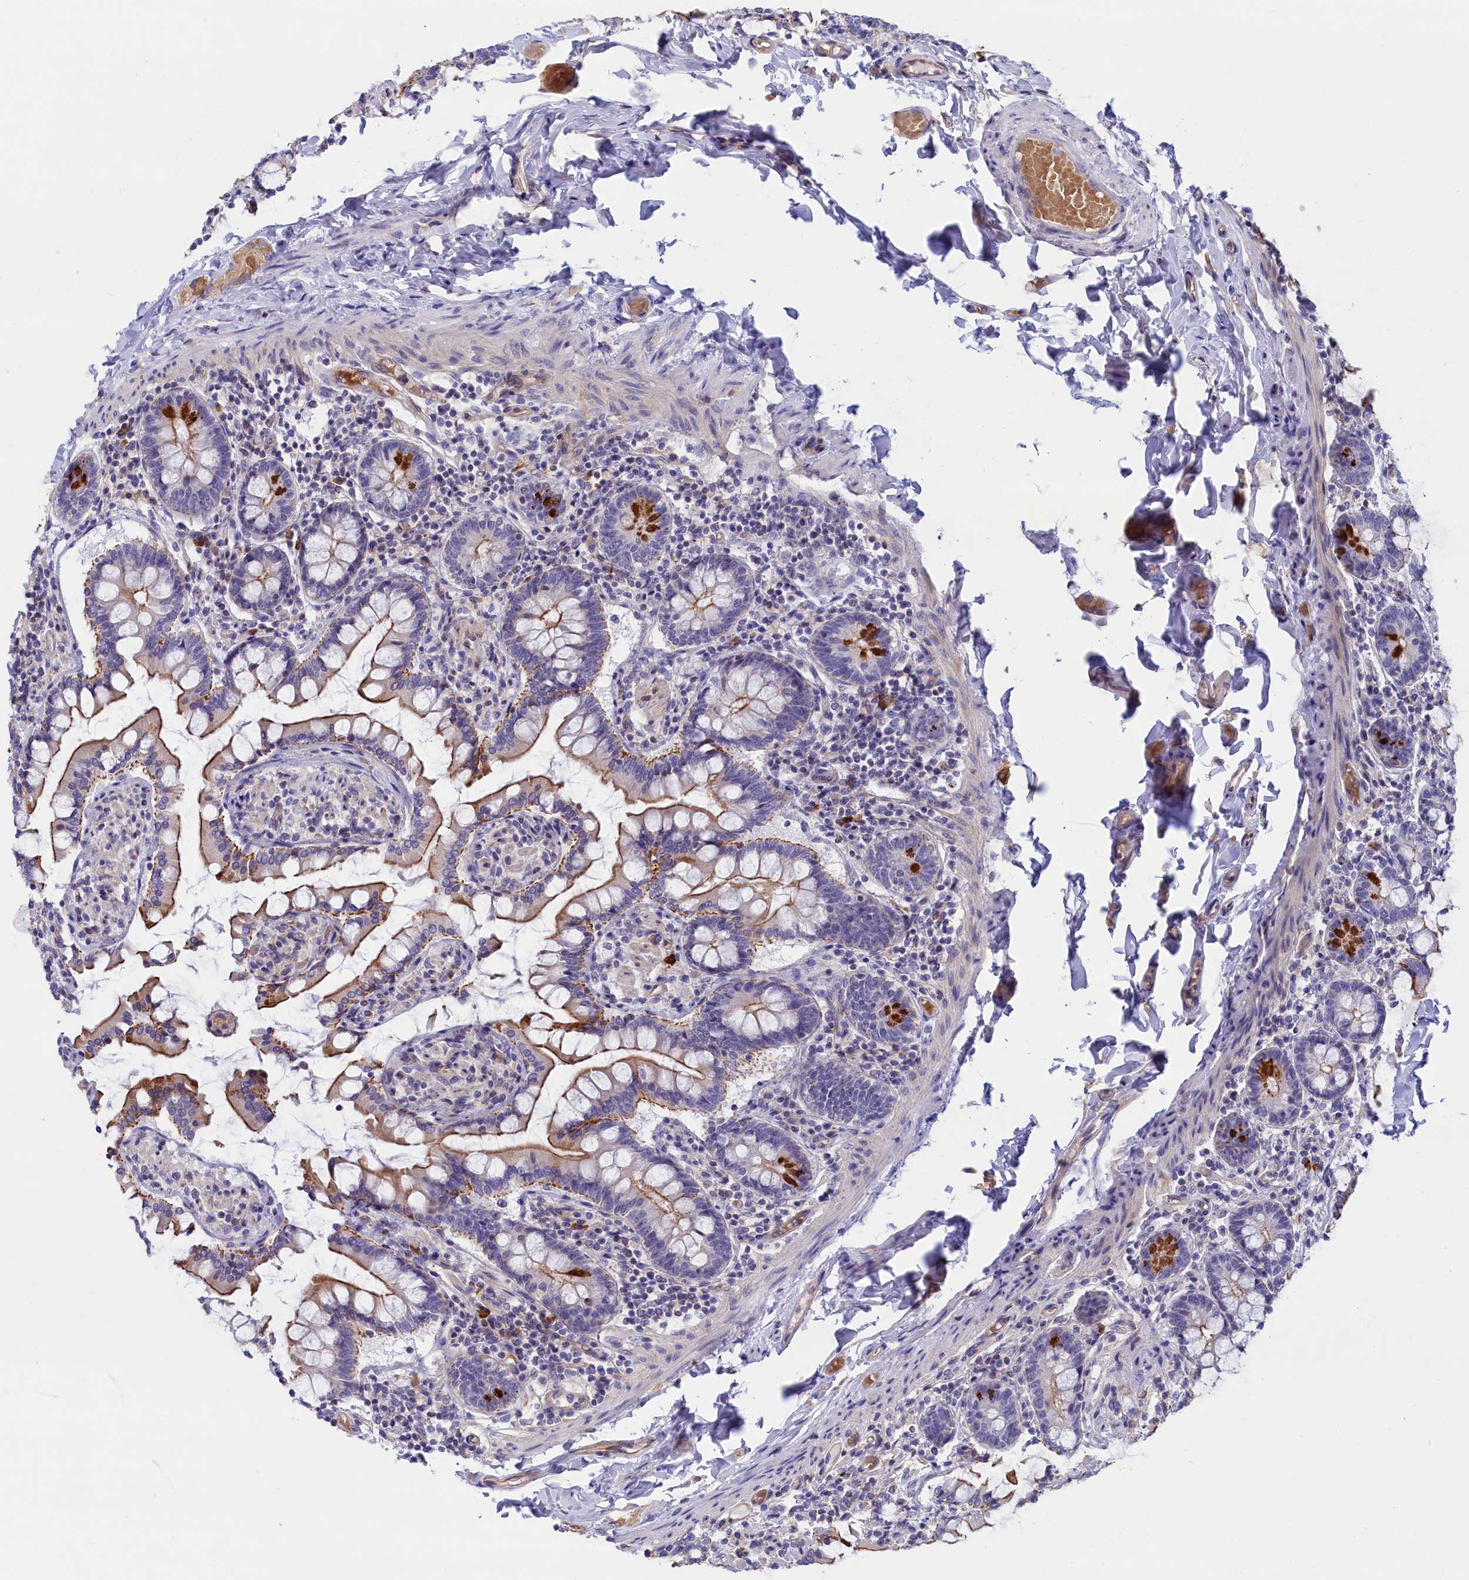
{"staining": {"intensity": "strong", "quantity": "<25%", "location": "cytoplasmic/membranous"}, "tissue": "small intestine", "cell_type": "Glandular cells", "image_type": "normal", "snomed": [{"axis": "morphology", "description": "Normal tissue, NOS"}, {"axis": "topography", "description": "Small intestine"}], "caption": "Protein analysis of unremarkable small intestine reveals strong cytoplasmic/membranous expression in approximately <25% of glandular cells.", "gene": "ABCC12", "patient": {"sex": "male", "age": 41}}